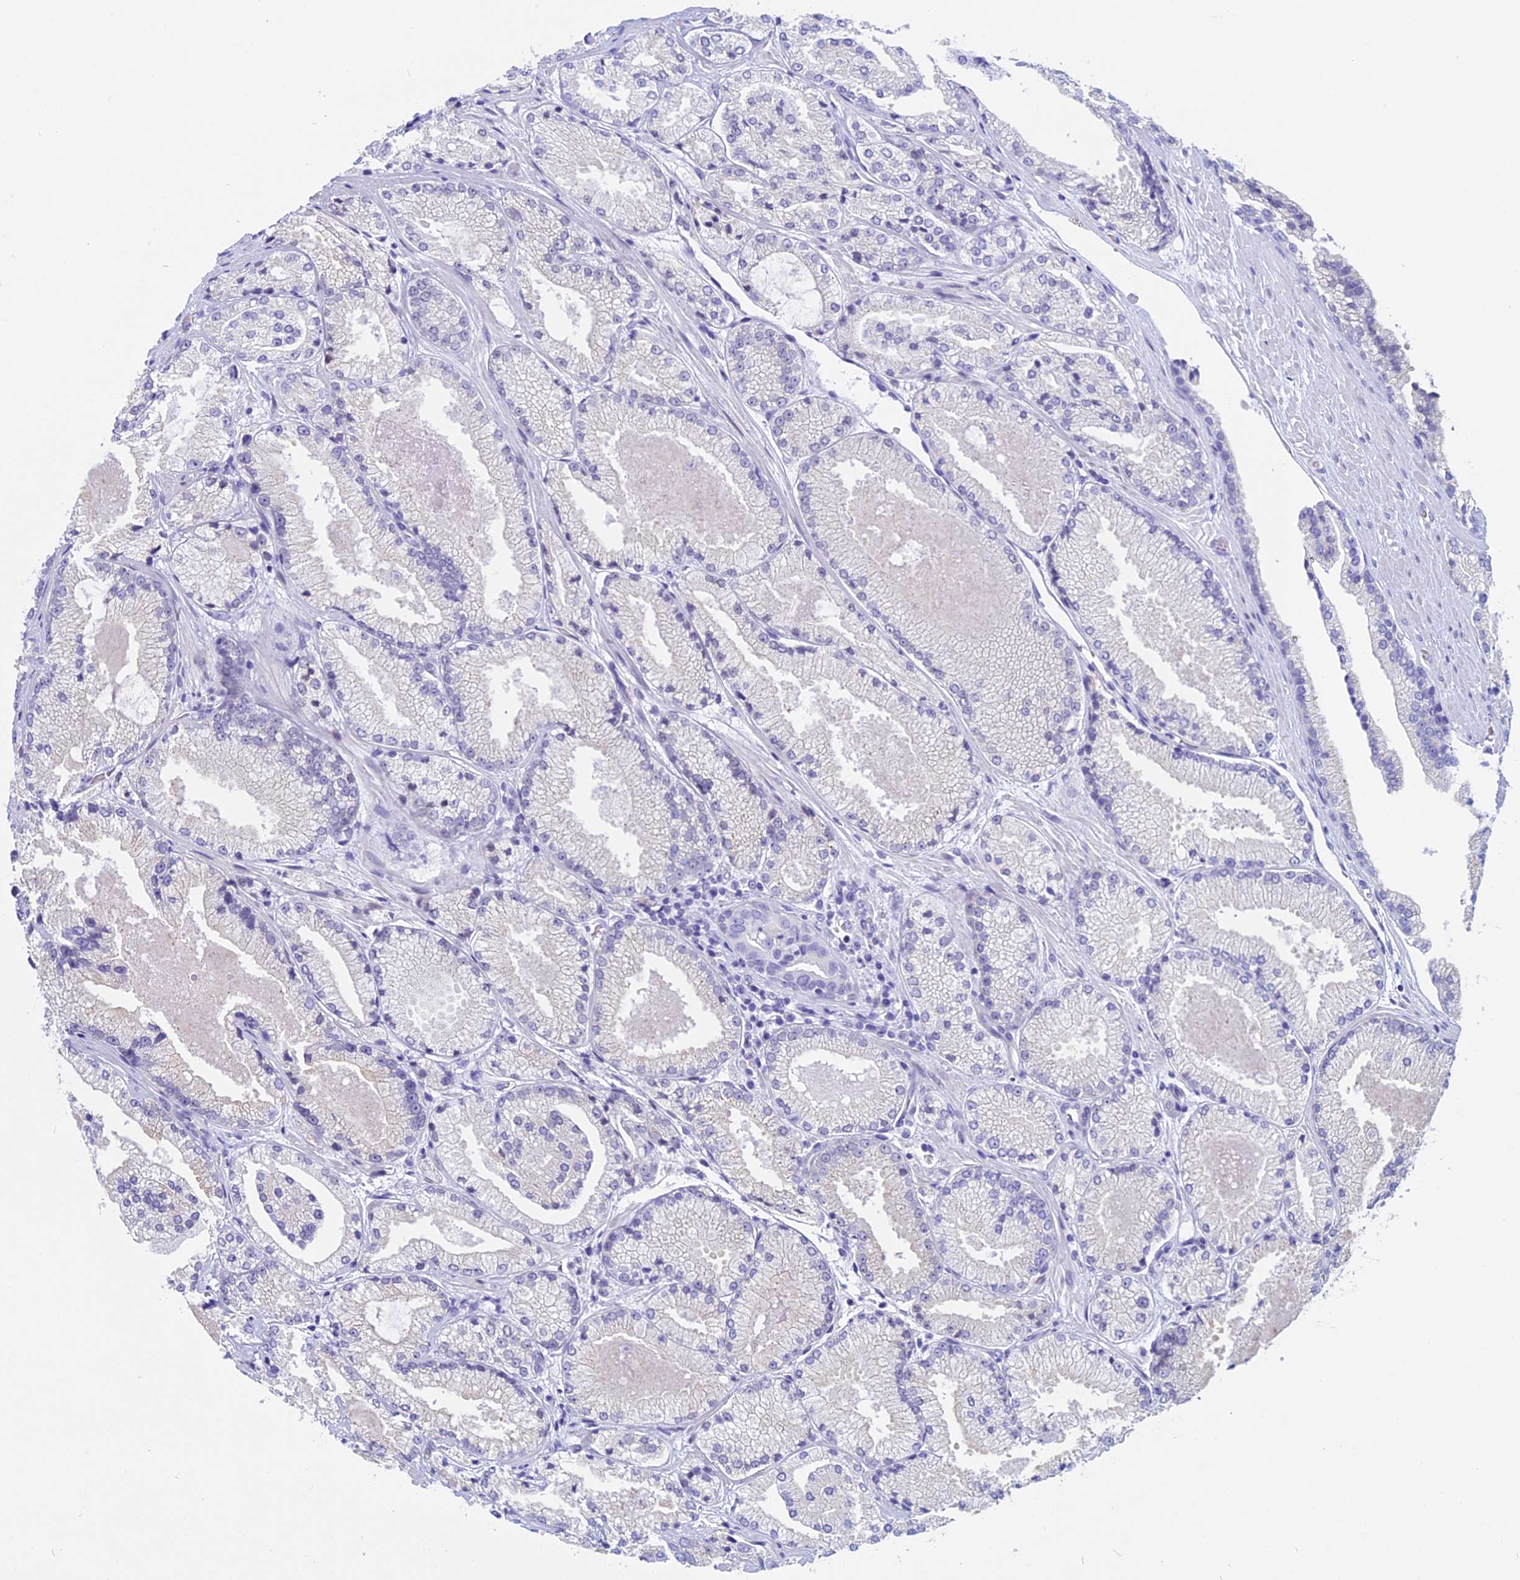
{"staining": {"intensity": "negative", "quantity": "none", "location": "none"}, "tissue": "prostate cancer", "cell_type": "Tumor cells", "image_type": "cancer", "snomed": [{"axis": "morphology", "description": "Adenocarcinoma, High grade"}, {"axis": "topography", "description": "Prostate"}], "caption": "High magnification brightfield microscopy of high-grade adenocarcinoma (prostate) stained with DAB (3,3'-diaminobenzidine) (brown) and counterstained with hematoxylin (blue): tumor cells show no significant staining.", "gene": "FAM169A", "patient": {"sex": "male", "age": 73}}